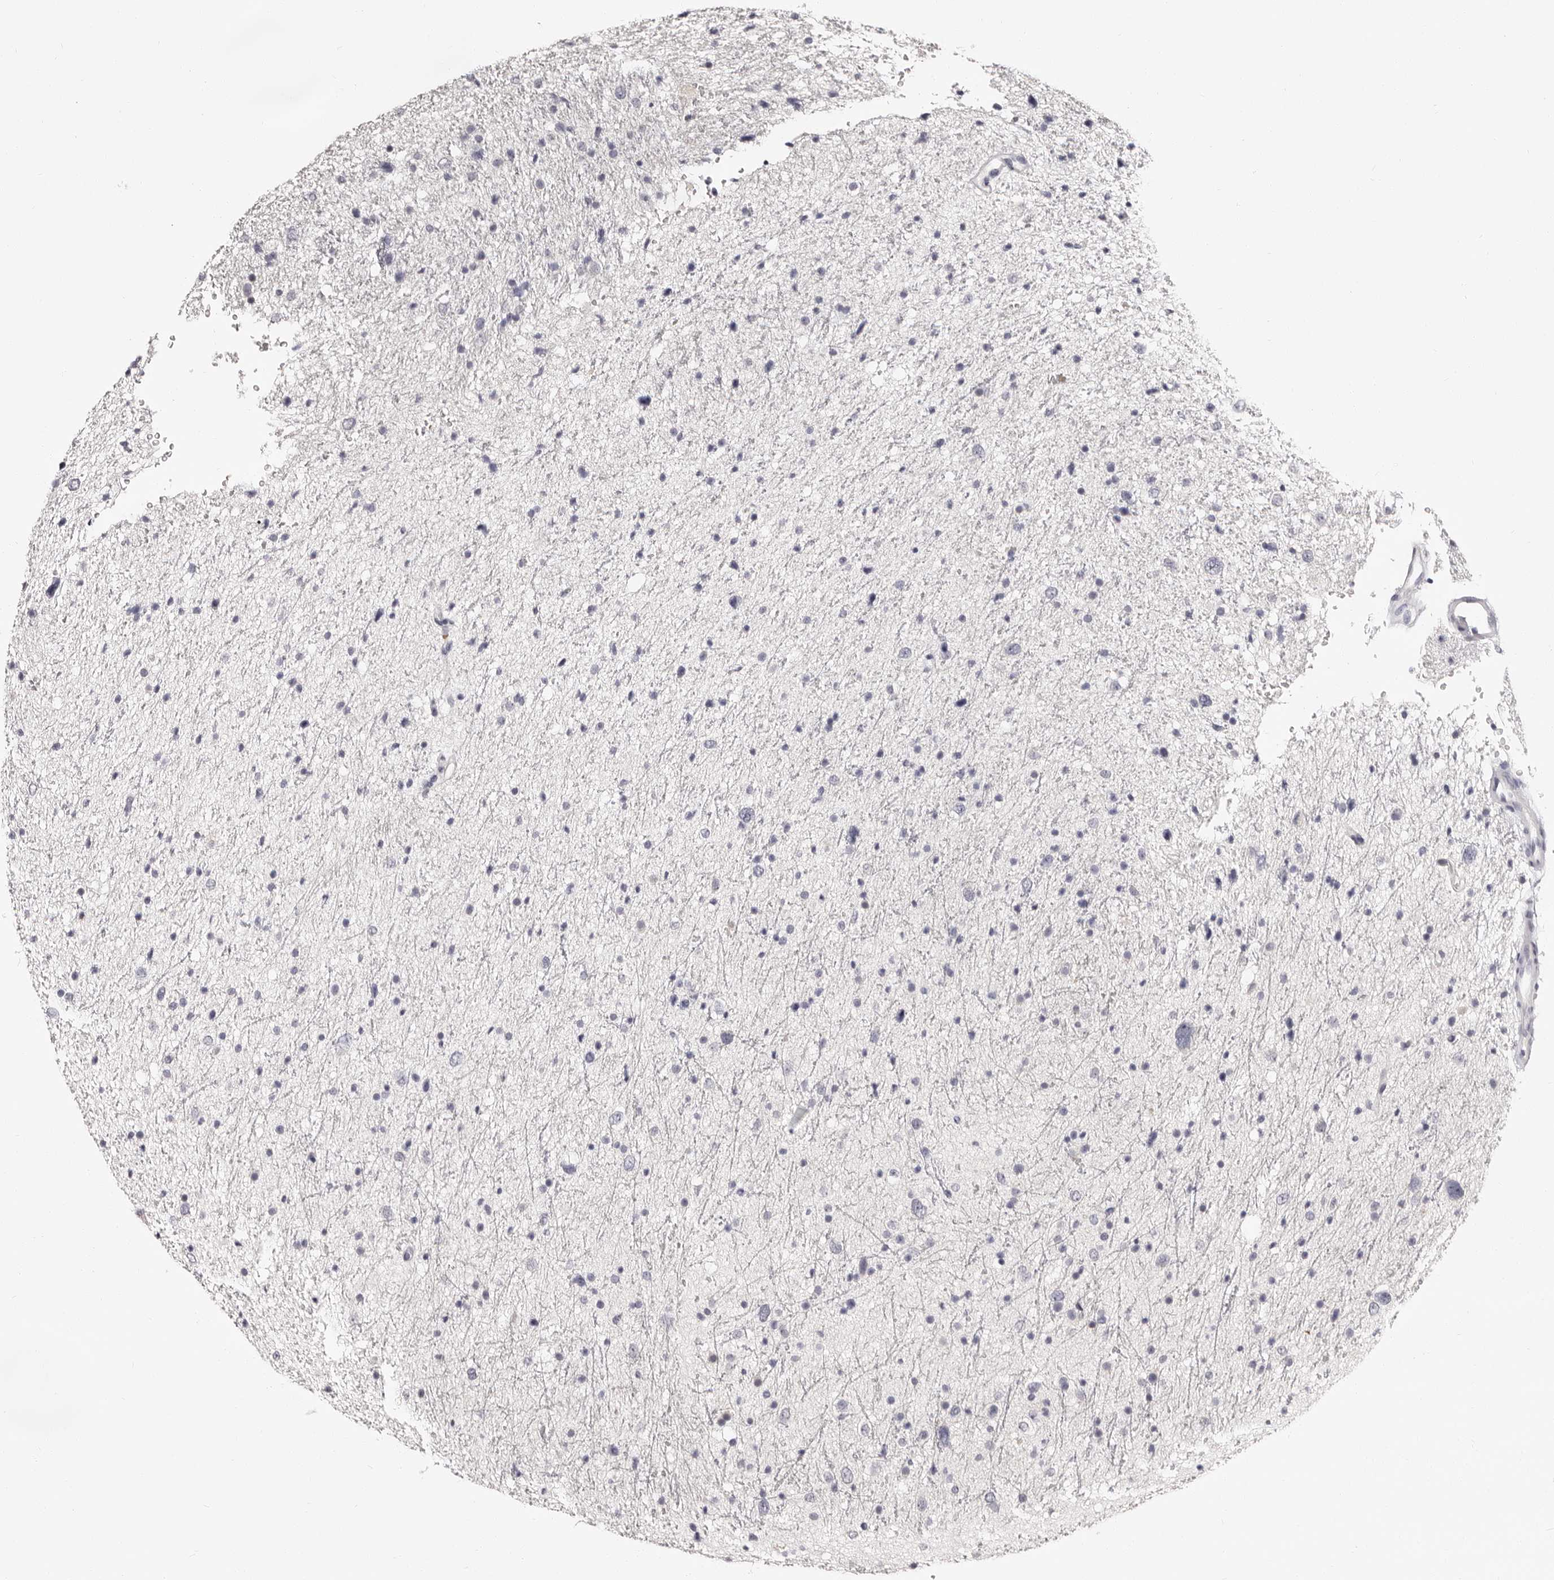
{"staining": {"intensity": "negative", "quantity": "none", "location": "none"}, "tissue": "glioma", "cell_type": "Tumor cells", "image_type": "cancer", "snomed": [{"axis": "morphology", "description": "Glioma, malignant, Low grade"}, {"axis": "topography", "description": "Brain"}], "caption": "This is an immunohistochemistry (IHC) photomicrograph of malignant glioma (low-grade). There is no staining in tumor cells.", "gene": "BPGM", "patient": {"sex": "female", "age": 37}}